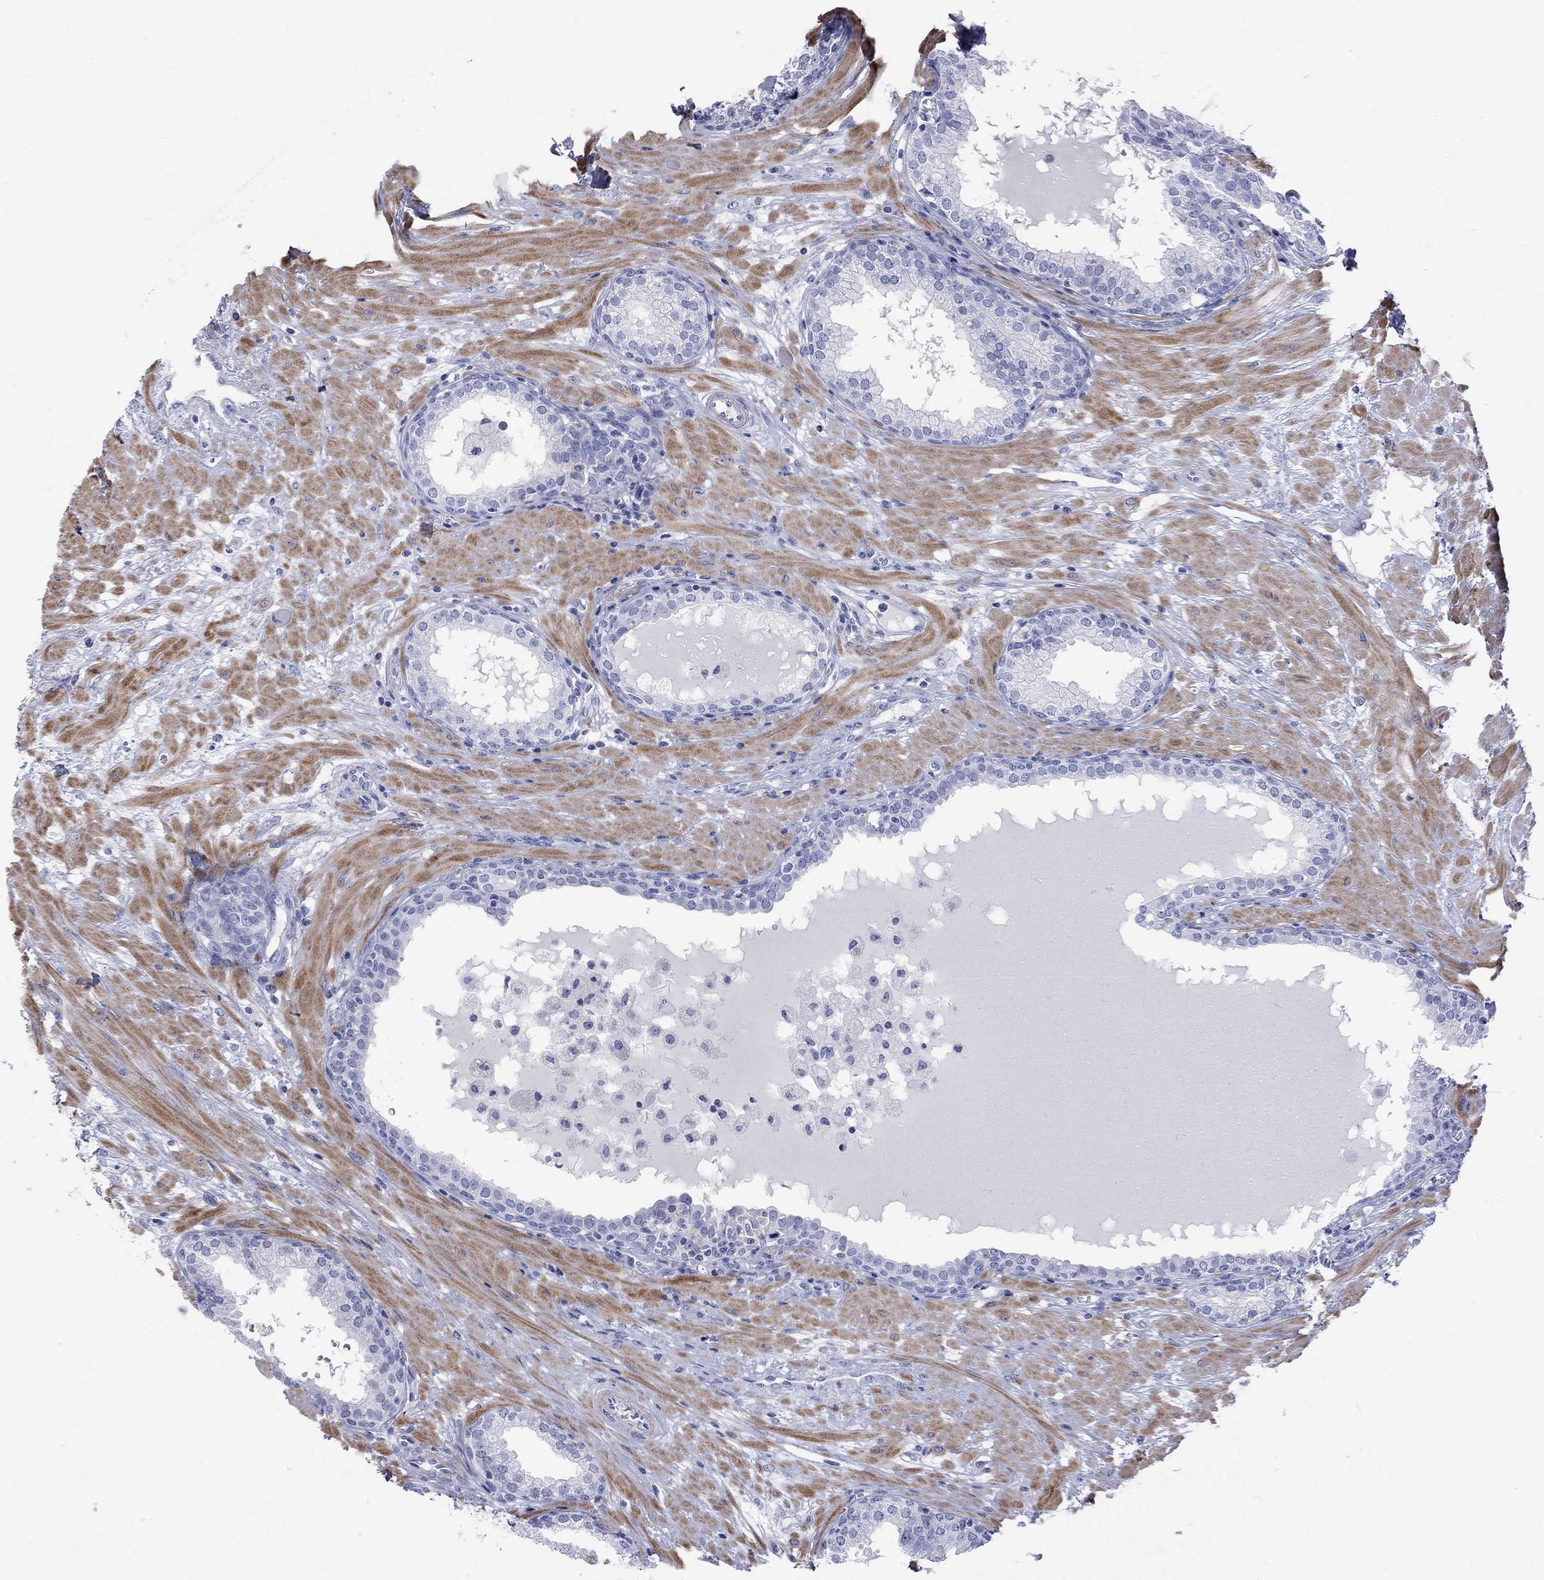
{"staining": {"intensity": "negative", "quantity": "none", "location": "none"}, "tissue": "prostate", "cell_type": "Glandular cells", "image_type": "normal", "snomed": [{"axis": "morphology", "description": "Normal tissue, NOS"}, {"axis": "topography", "description": "Prostate"}], "caption": "Benign prostate was stained to show a protein in brown. There is no significant positivity in glandular cells.", "gene": "S100A3", "patient": {"sex": "male", "age": 64}}